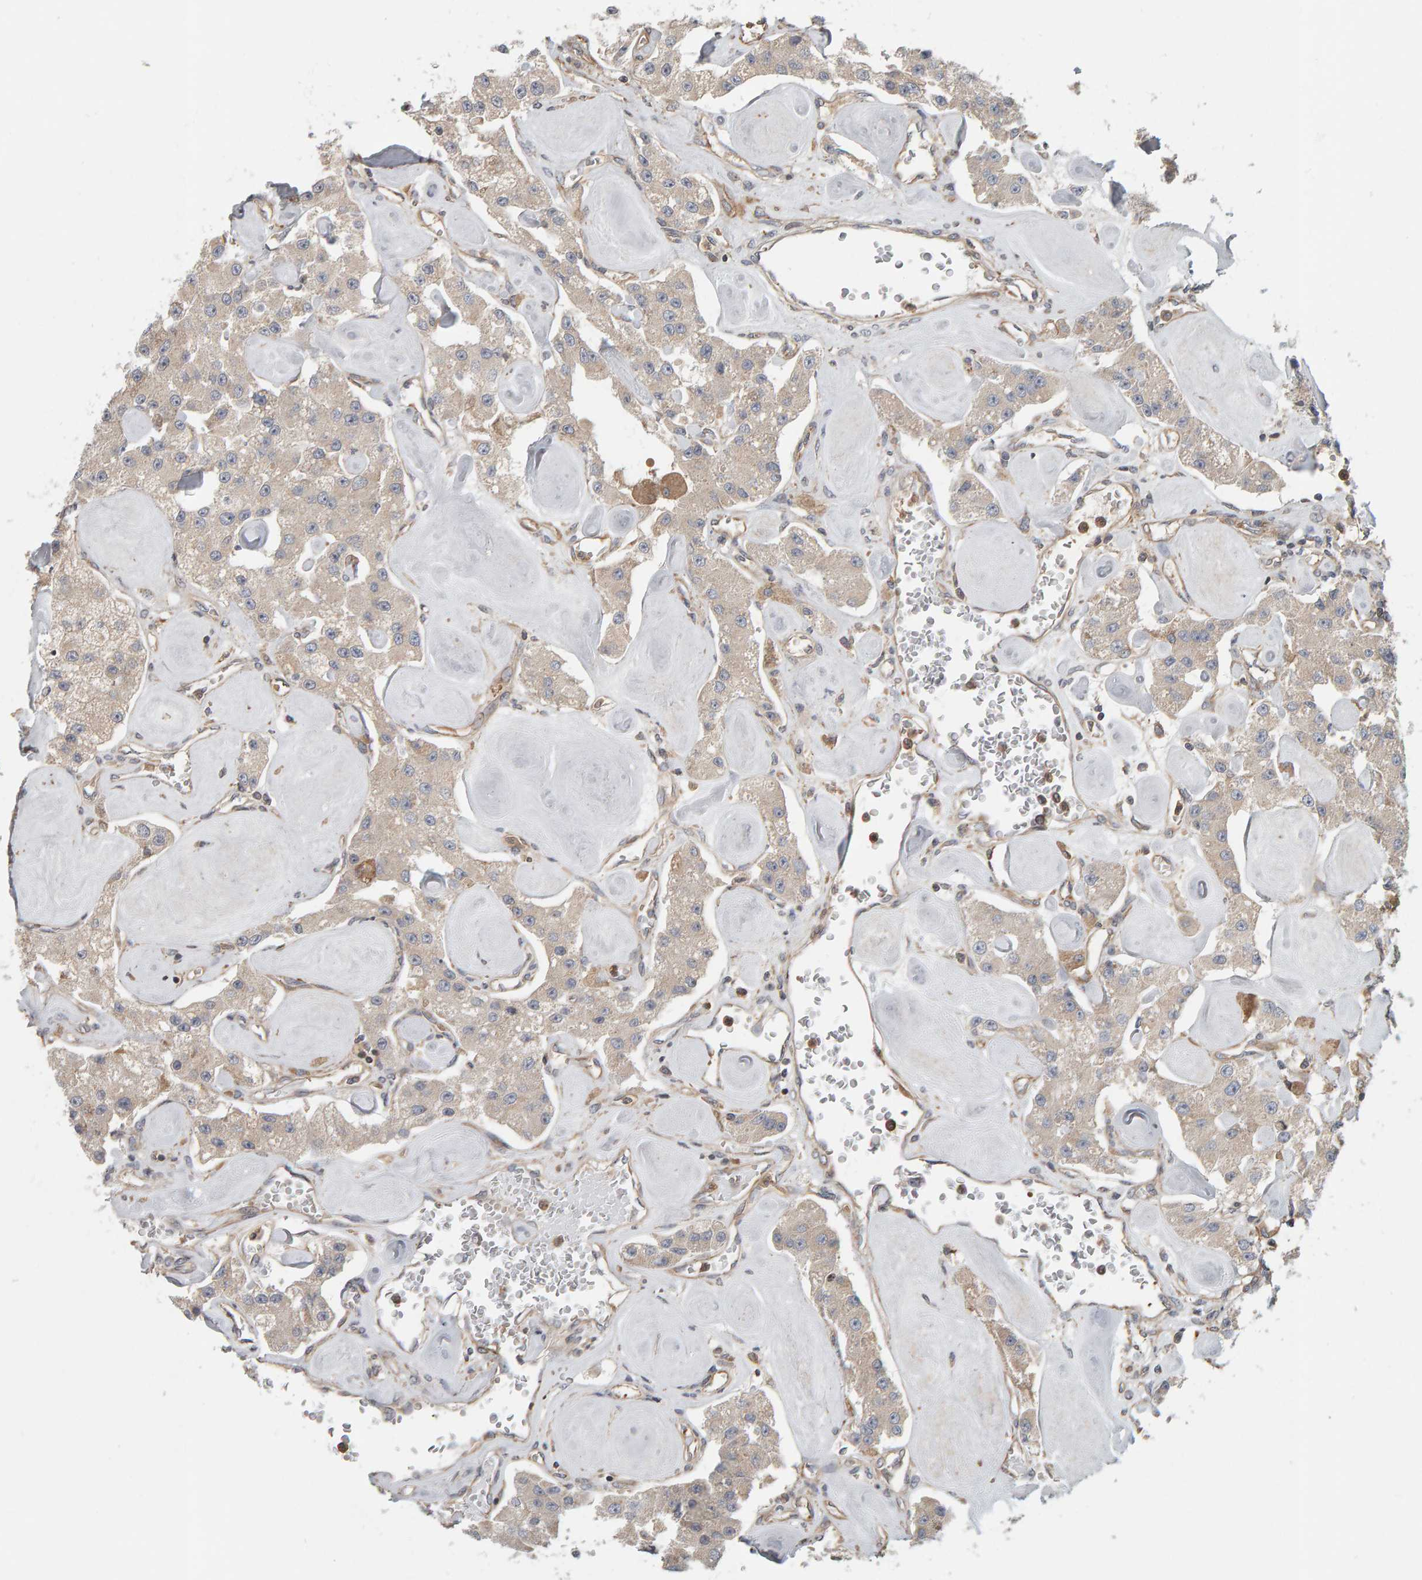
{"staining": {"intensity": "weak", "quantity": ">75%", "location": "cytoplasmic/membranous"}, "tissue": "carcinoid", "cell_type": "Tumor cells", "image_type": "cancer", "snomed": [{"axis": "morphology", "description": "Carcinoid, malignant, NOS"}, {"axis": "topography", "description": "Pancreas"}], "caption": "Approximately >75% of tumor cells in human carcinoid display weak cytoplasmic/membranous protein expression as visualized by brown immunohistochemical staining.", "gene": "C9orf72", "patient": {"sex": "male", "age": 41}}